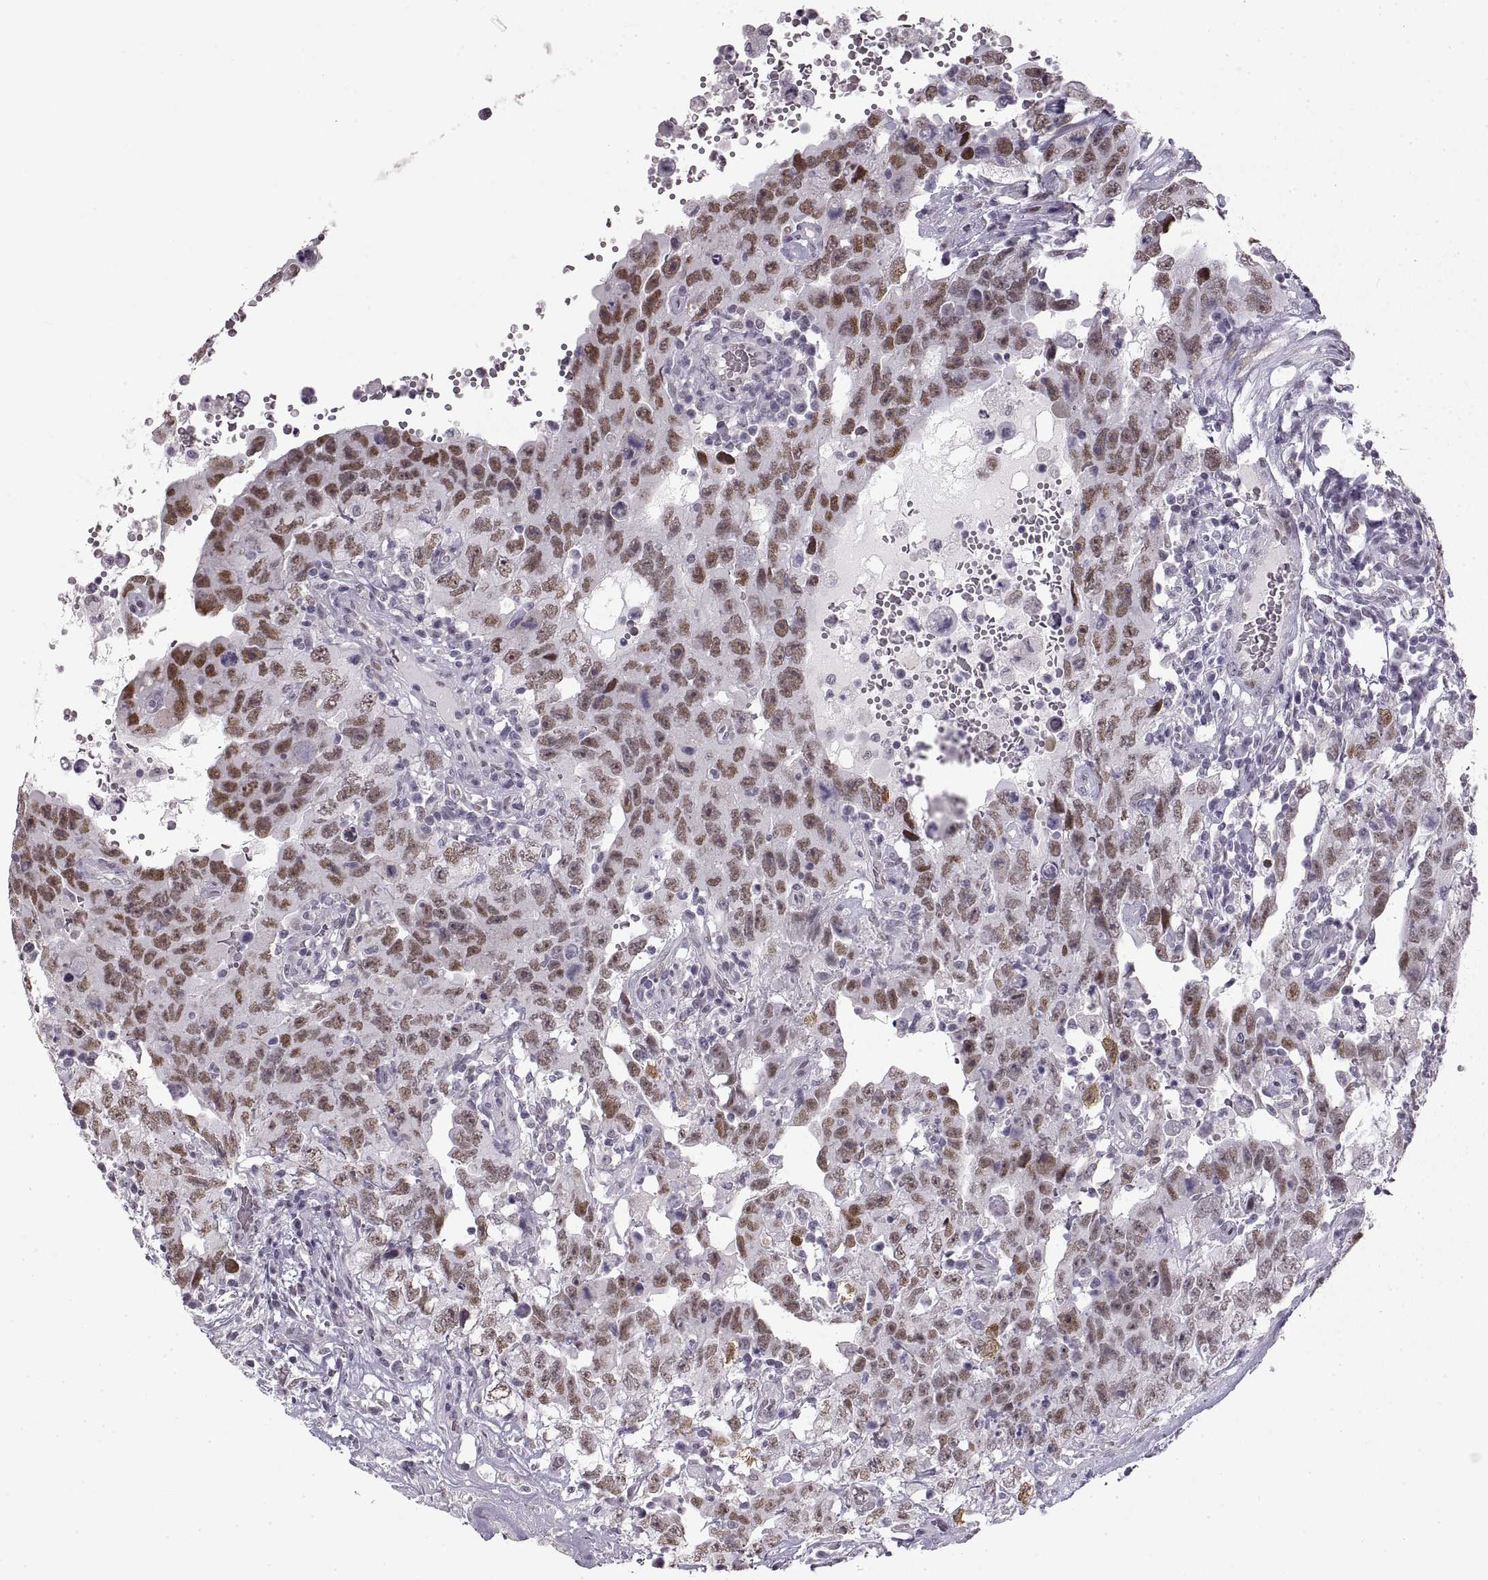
{"staining": {"intensity": "moderate", "quantity": ">75%", "location": "nuclear"}, "tissue": "testis cancer", "cell_type": "Tumor cells", "image_type": "cancer", "snomed": [{"axis": "morphology", "description": "Carcinoma, Embryonal, NOS"}, {"axis": "topography", "description": "Testis"}], "caption": "IHC photomicrograph of neoplastic tissue: testis cancer stained using IHC shows medium levels of moderate protein expression localized specifically in the nuclear of tumor cells, appearing as a nuclear brown color.", "gene": "NANOS3", "patient": {"sex": "male", "age": 26}}